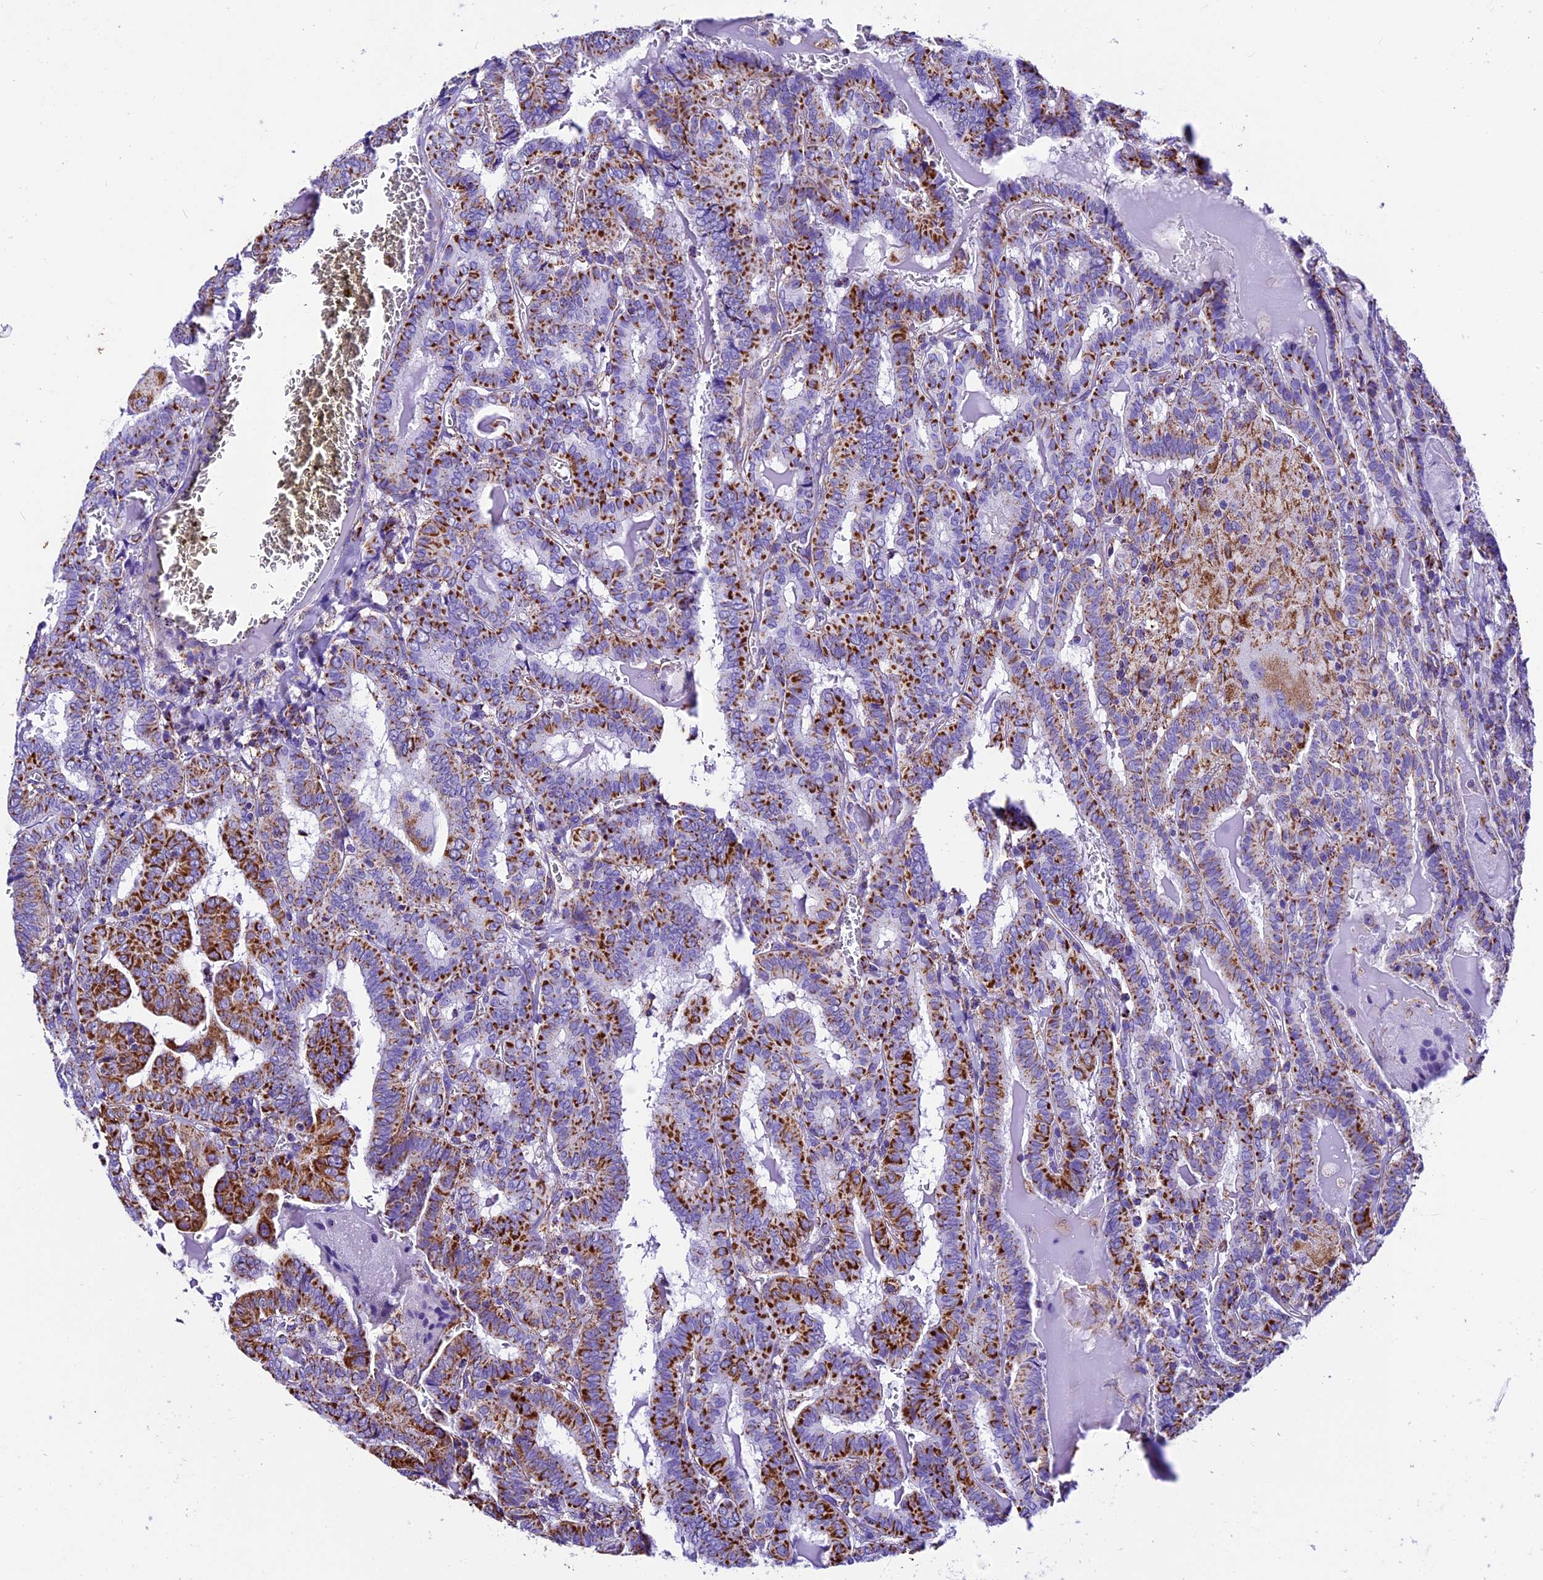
{"staining": {"intensity": "strong", "quantity": "25%-75%", "location": "cytoplasmic/membranous"}, "tissue": "thyroid cancer", "cell_type": "Tumor cells", "image_type": "cancer", "snomed": [{"axis": "morphology", "description": "Papillary adenocarcinoma, NOS"}, {"axis": "topography", "description": "Thyroid gland"}], "caption": "Protein expression by immunohistochemistry (IHC) exhibits strong cytoplasmic/membranous expression in about 25%-75% of tumor cells in papillary adenocarcinoma (thyroid).", "gene": "DCAF5", "patient": {"sex": "female", "age": 72}}